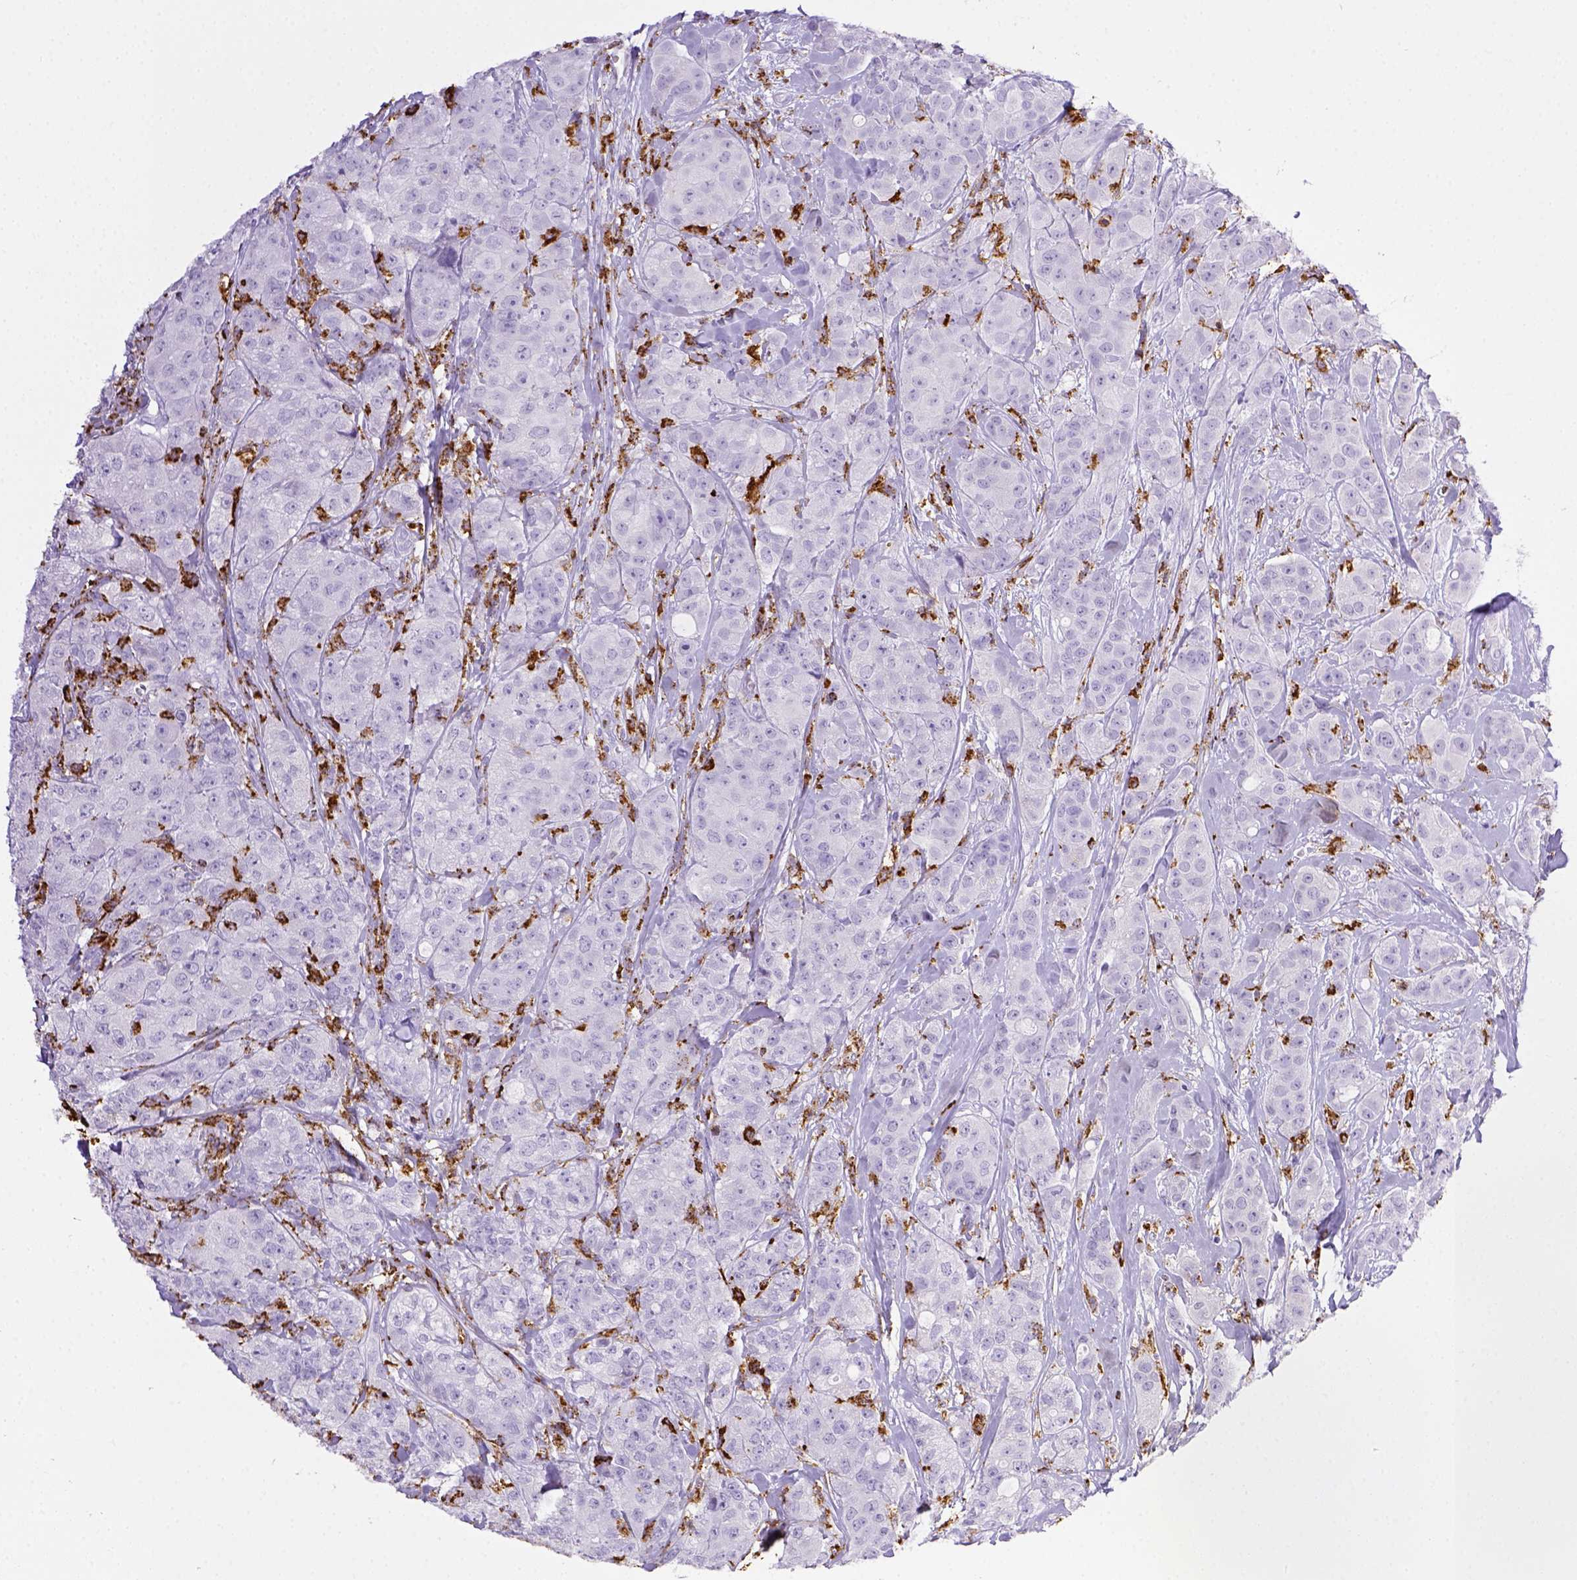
{"staining": {"intensity": "negative", "quantity": "none", "location": "none"}, "tissue": "breast cancer", "cell_type": "Tumor cells", "image_type": "cancer", "snomed": [{"axis": "morphology", "description": "Duct carcinoma"}, {"axis": "topography", "description": "Breast"}], "caption": "High power microscopy micrograph of an IHC micrograph of breast infiltrating ductal carcinoma, revealing no significant positivity in tumor cells.", "gene": "CD68", "patient": {"sex": "female", "age": 43}}